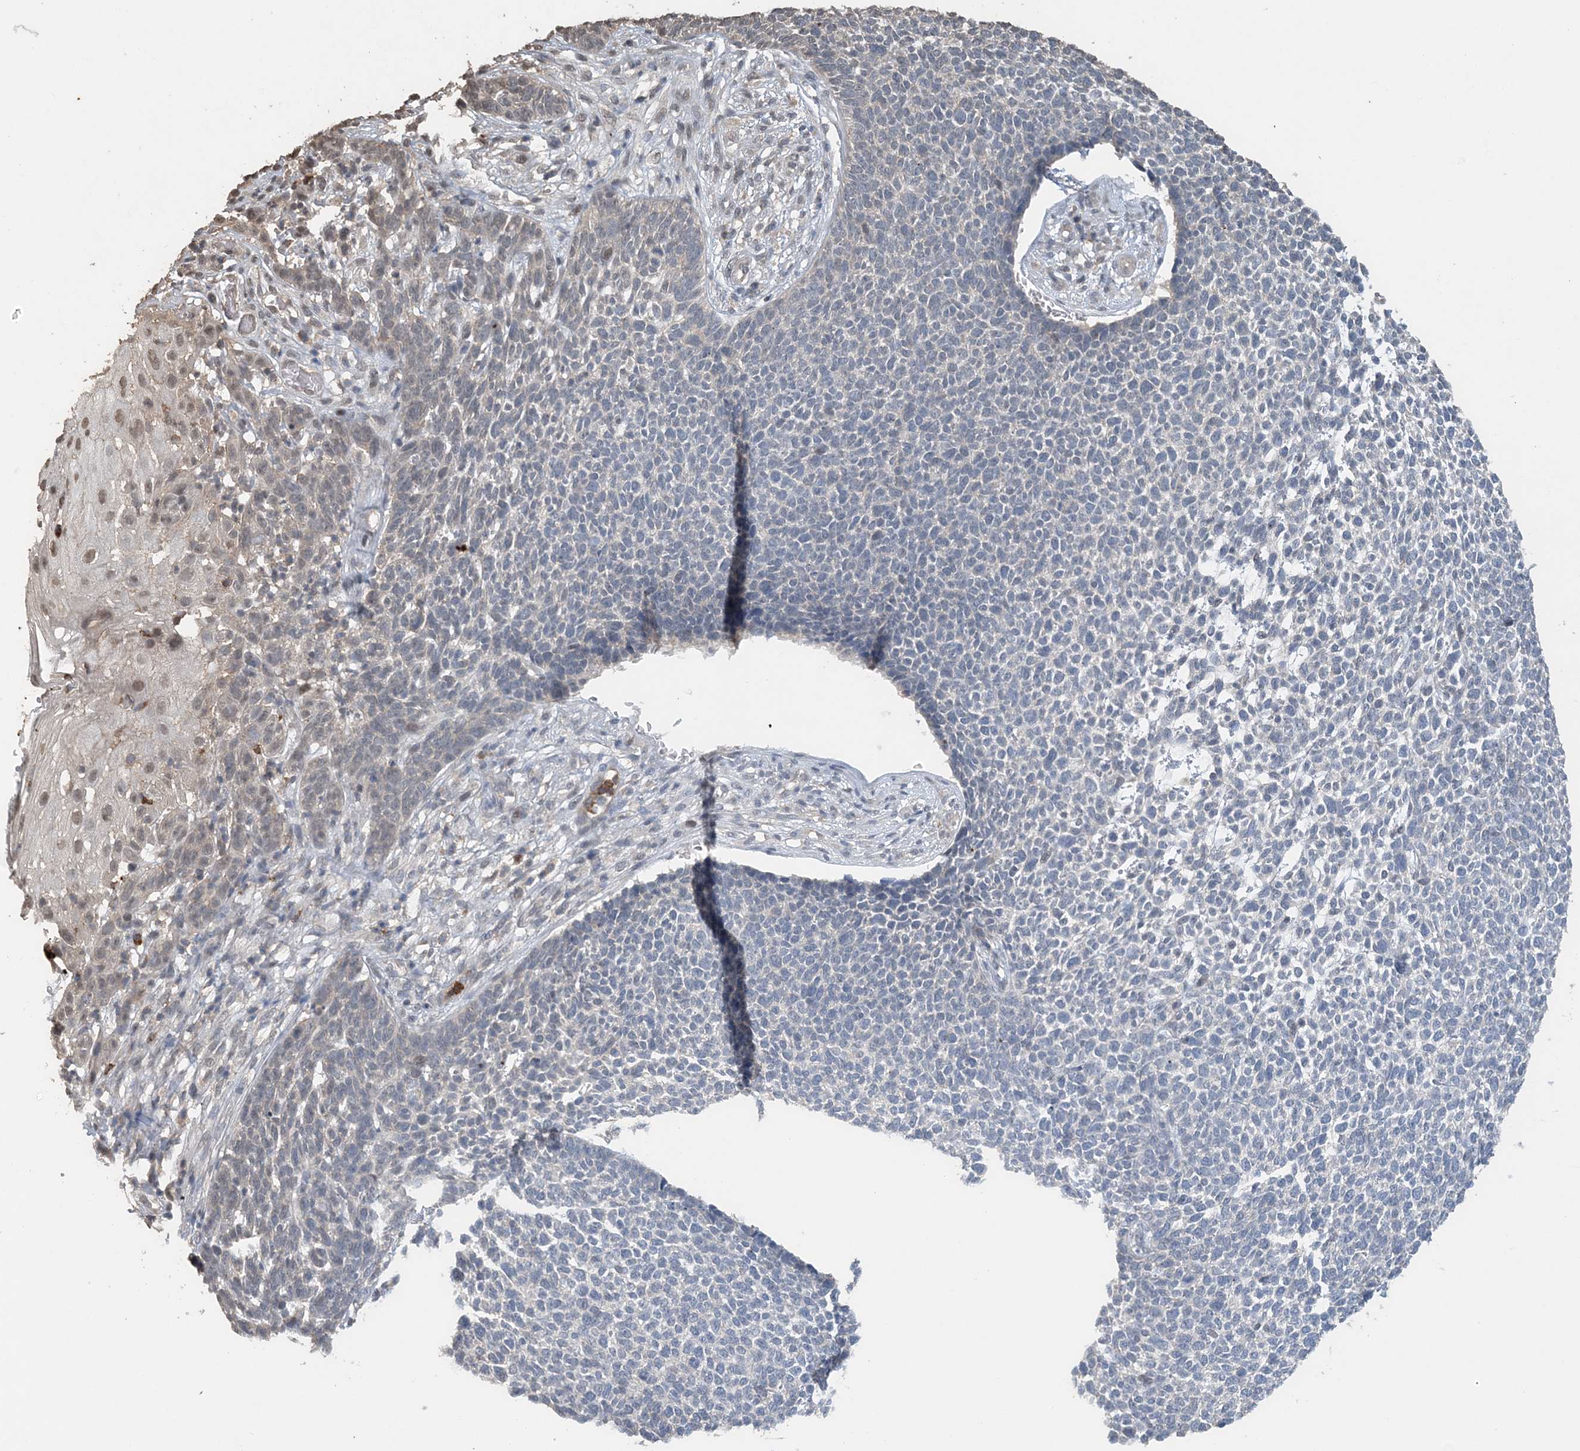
{"staining": {"intensity": "negative", "quantity": "none", "location": "none"}, "tissue": "skin cancer", "cell_type": "Tumor cells", "image_type": "cancer", "snomed": [{"axis": "morphology", "description": "Basal cell carcinoma"}, {"axis": "topography", "description": "Skin"}], "caption": "Immunohistochemistry of human skin basal cell carcinoma shows no positivity in tumor cells.", "gene": "FAM110A", "patient": {"sex": "female", "age": 84}}